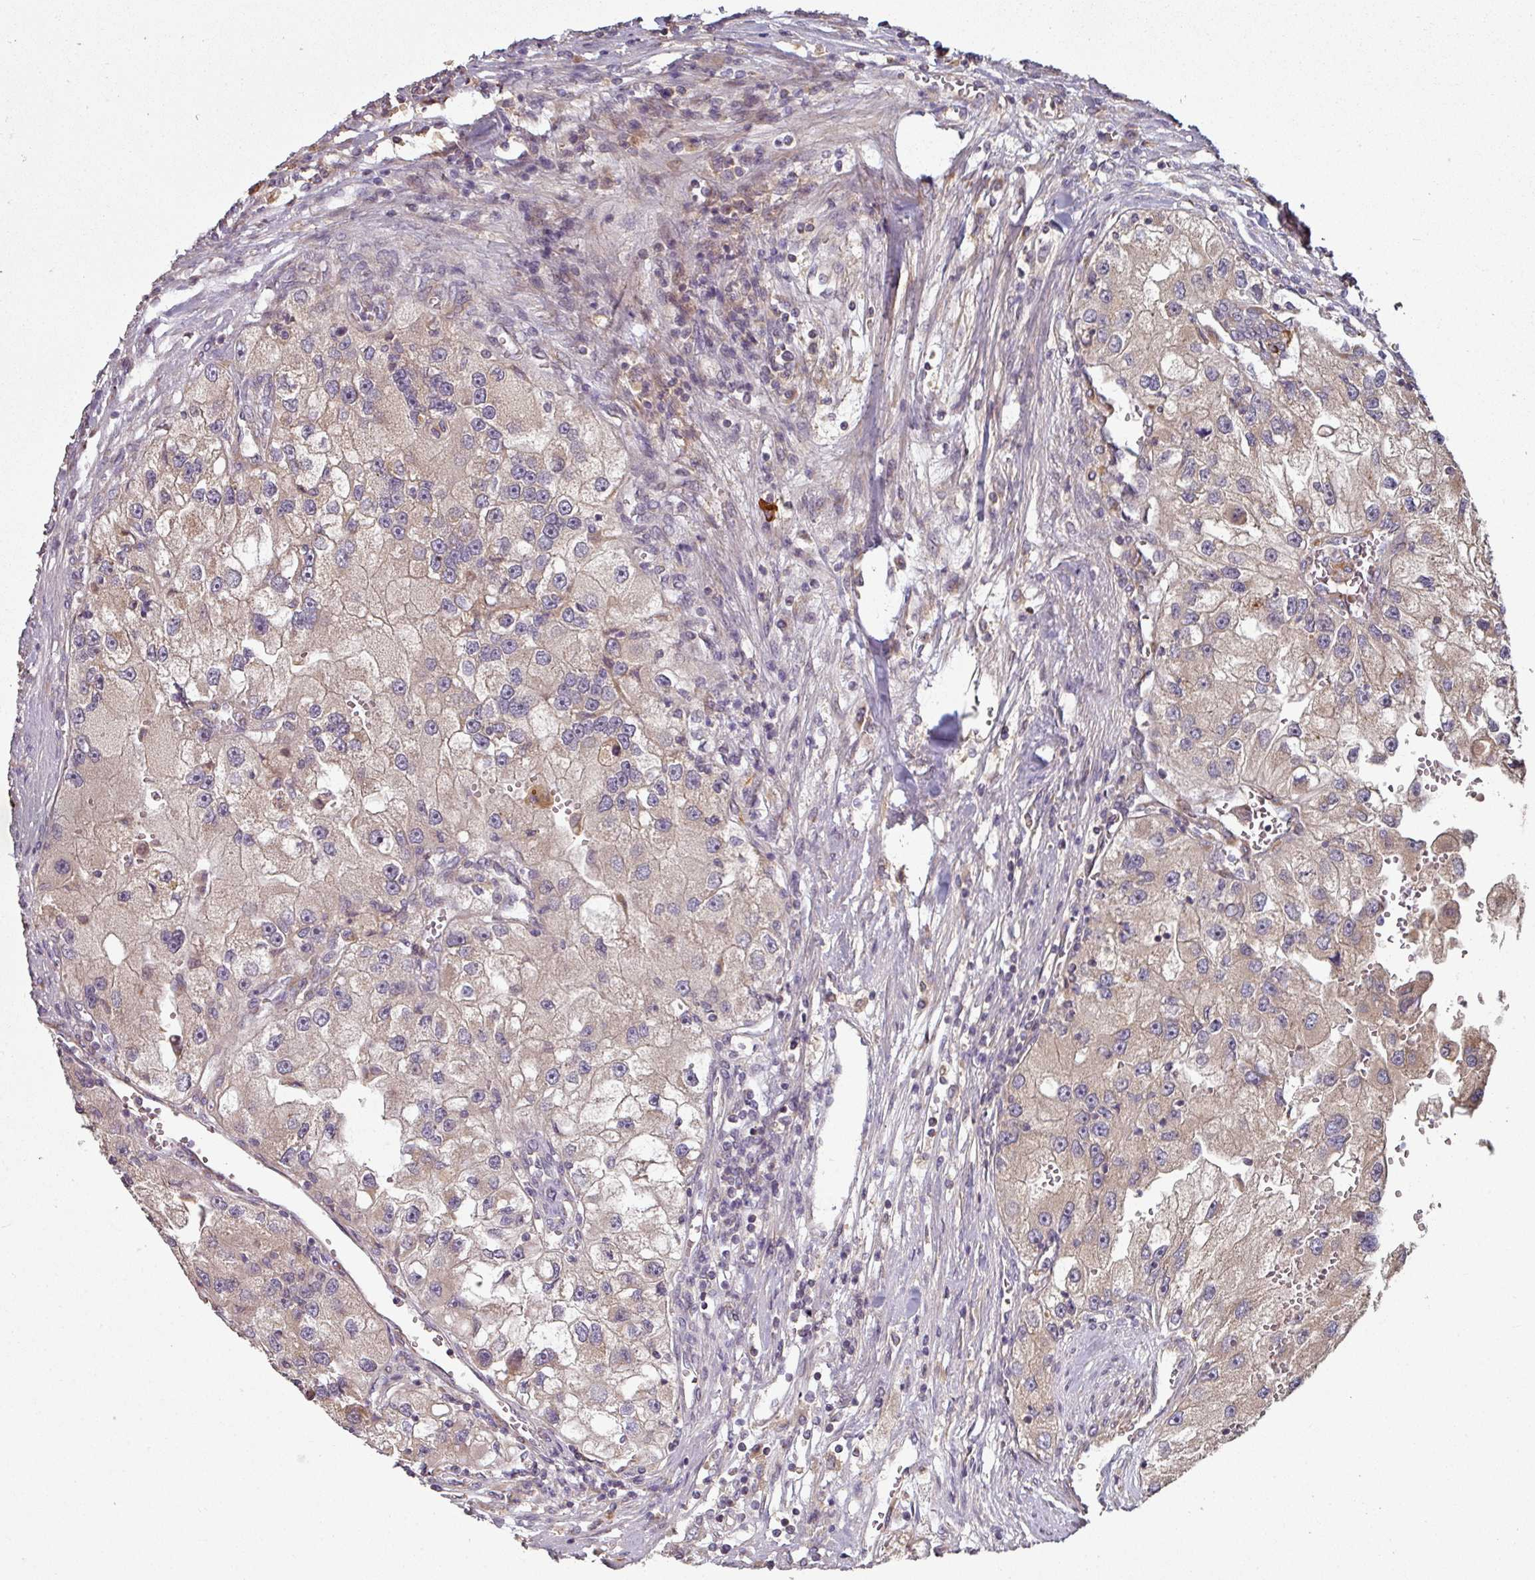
{"staining": {"intensity": "moderate", "quantity": "<25%", "location": "cytoplasmic/membranous"}, "tissue": "renal cancer", "cell_type": "Tumor cells", "image_type": "cancer", "snomed": [{"axis": "morphology", "description": "Adenocarcinoma, NOS"}, {"axis": "topography", "description": "Kidney"}], "caption": "Immunohistochemical staining of renal cancer (adenocarcinoma) reveals moderate cytoplasmic/membranous protein positivity in about <25% of tumor cells.", "gene": "SIK1", "patient": {"sex": "male", "age": 63}}